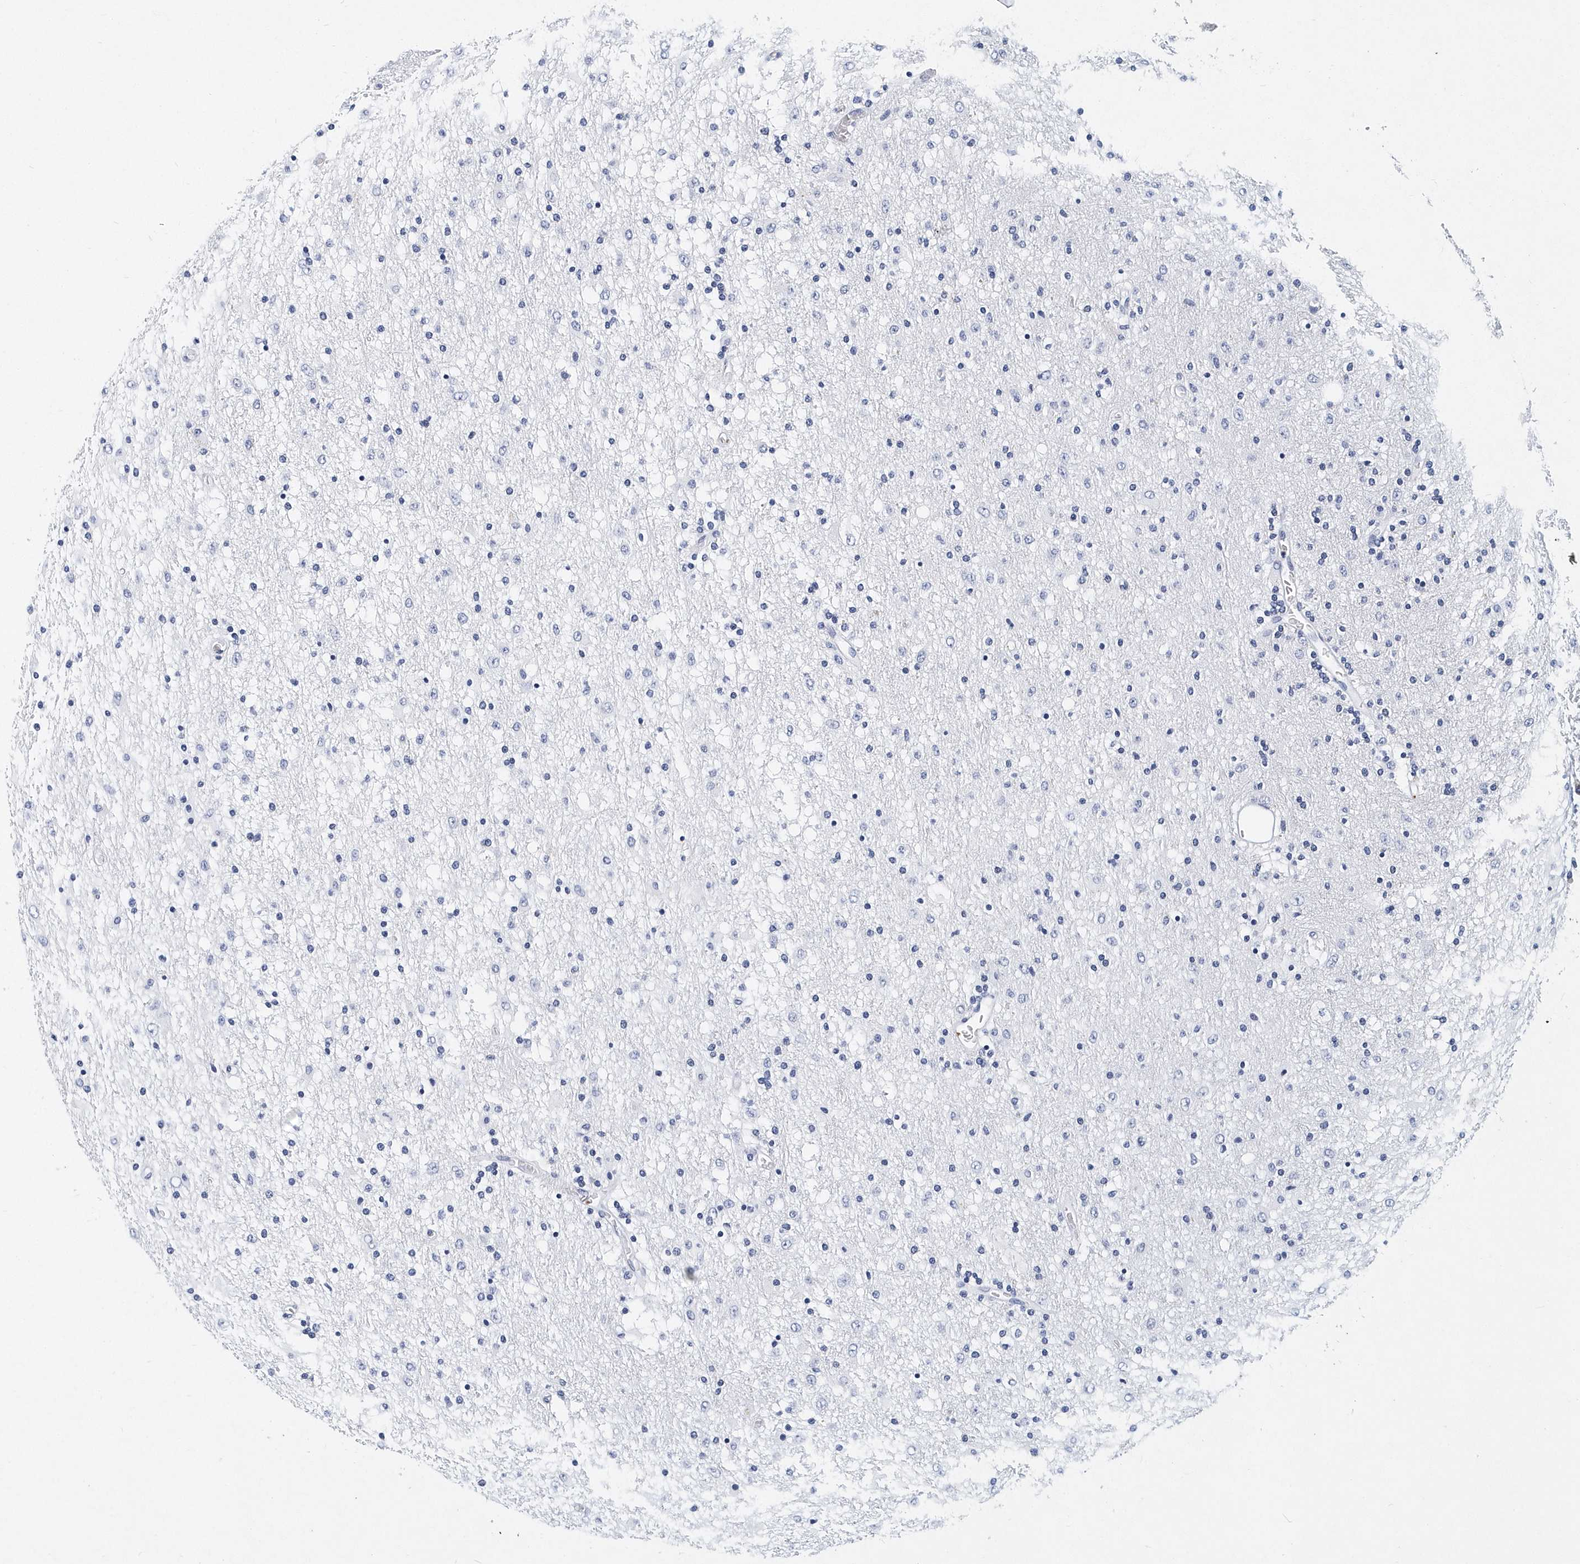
{"staining": {"intensity": "negative", "quantity": "none", "location": "none"}, "tissue": "glioma", "cell_type": "Tumor cells", "image_type": "cancer", "snomed": [{"axis": "morphology", "description": "Glioma, malignant, Low grade"}, {"axis": "topography", "description": "Brain"}], "caption": "This is an IHC photomicrograph of human low-grade glioma (malignant). There is no expression in tumor cells.", "gene": "ITGA2B", "patient": {"sex": "male", "age": 65}}